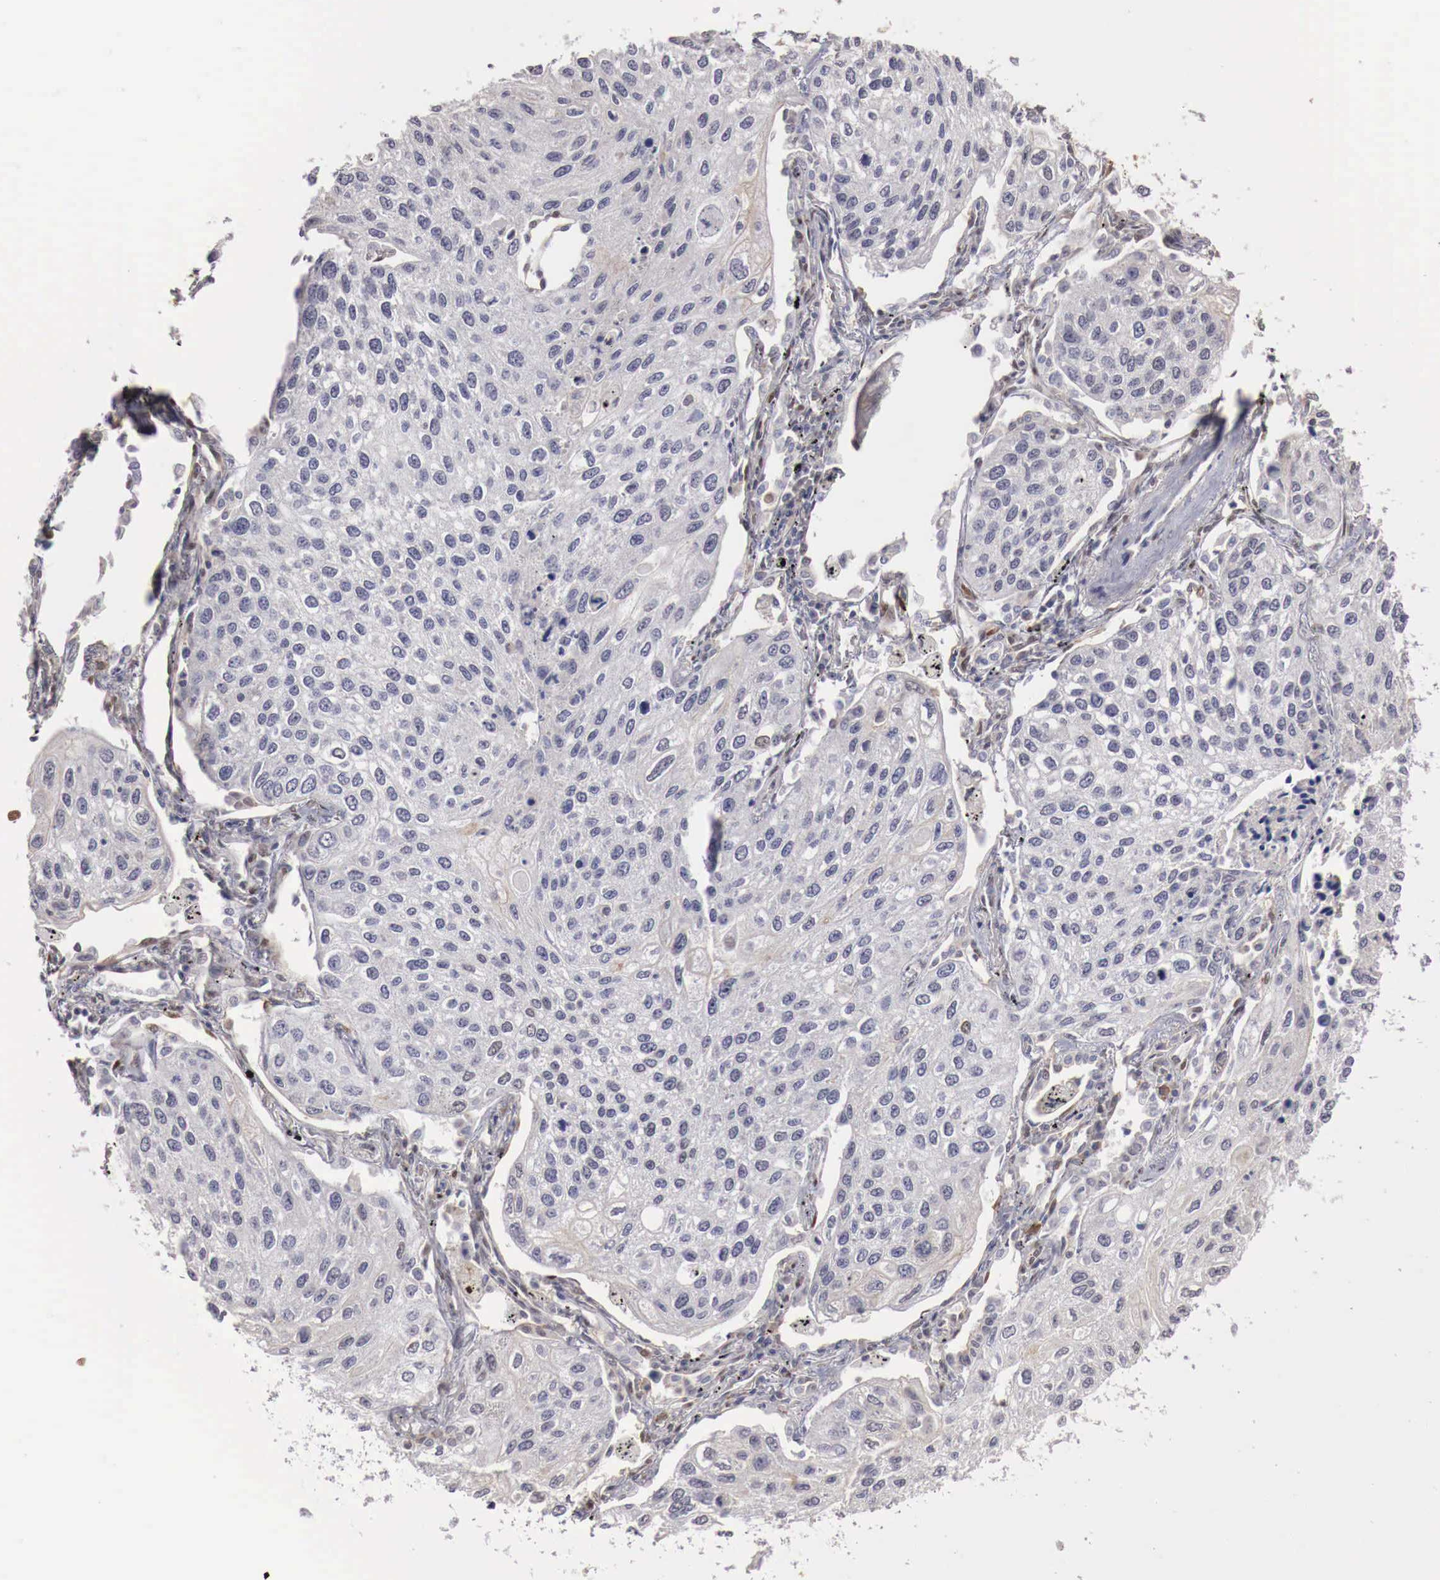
{"staining": {"intensity": "negative", "quantity": "none", "location": "none"}, "tissue": "lung cancer", "cell_type": "Tumor cells", "image_type": "cancer", "snomed": [{"axis": "morphology", "description": "Squamous cell carcinoma, NOS"}, {"axis": "topography", "description": "Lung"}], "caption": "DAB immunohistochemical staining of human squamous cell carcinoma (lung) shows no significant expression in tumor cells.", "gene": "KHDRBS2", "patient": {"sex": "male", "age": 75}}